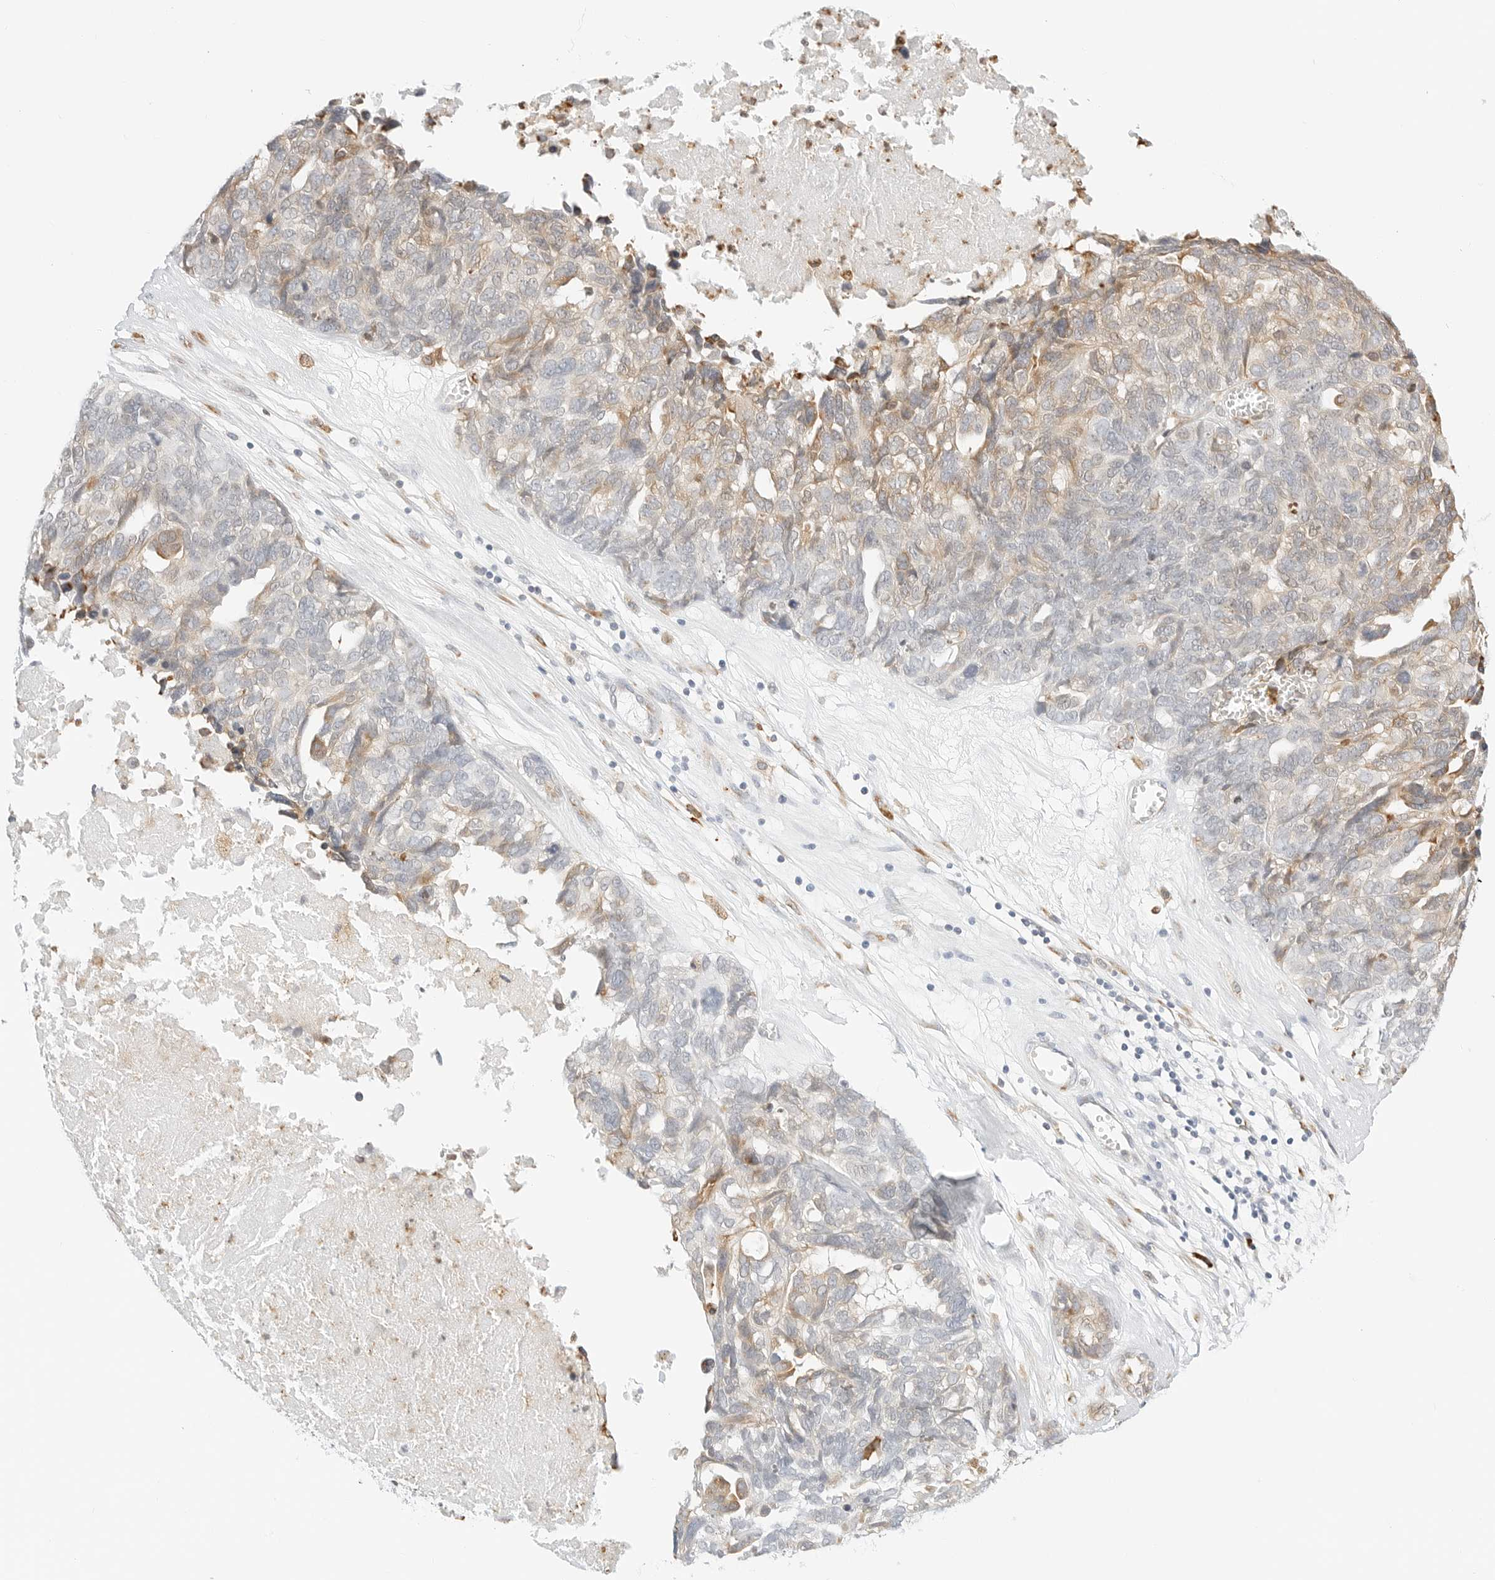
{"staining": {"intensity": "weak", "quantity": "<25%", "location": "cytoplasmic/membranous"}, "tissue": "ovarian cancer", "cell_type": "Tumor cells", "image_type": "cancer", "snomed": [{"axis": "morphology", "description": "Cystadenocarcinoma, serous, NOS"}, {"axis": "topography", "description": "Ovary"}], "caption": "DAB immunohistochemical staining of ovarian serous cystadenocarcinoma demonstrates no significant positivity in tumor cells.", "gene": "THEM4", "patient": {"sex": "female", "age": 79}}